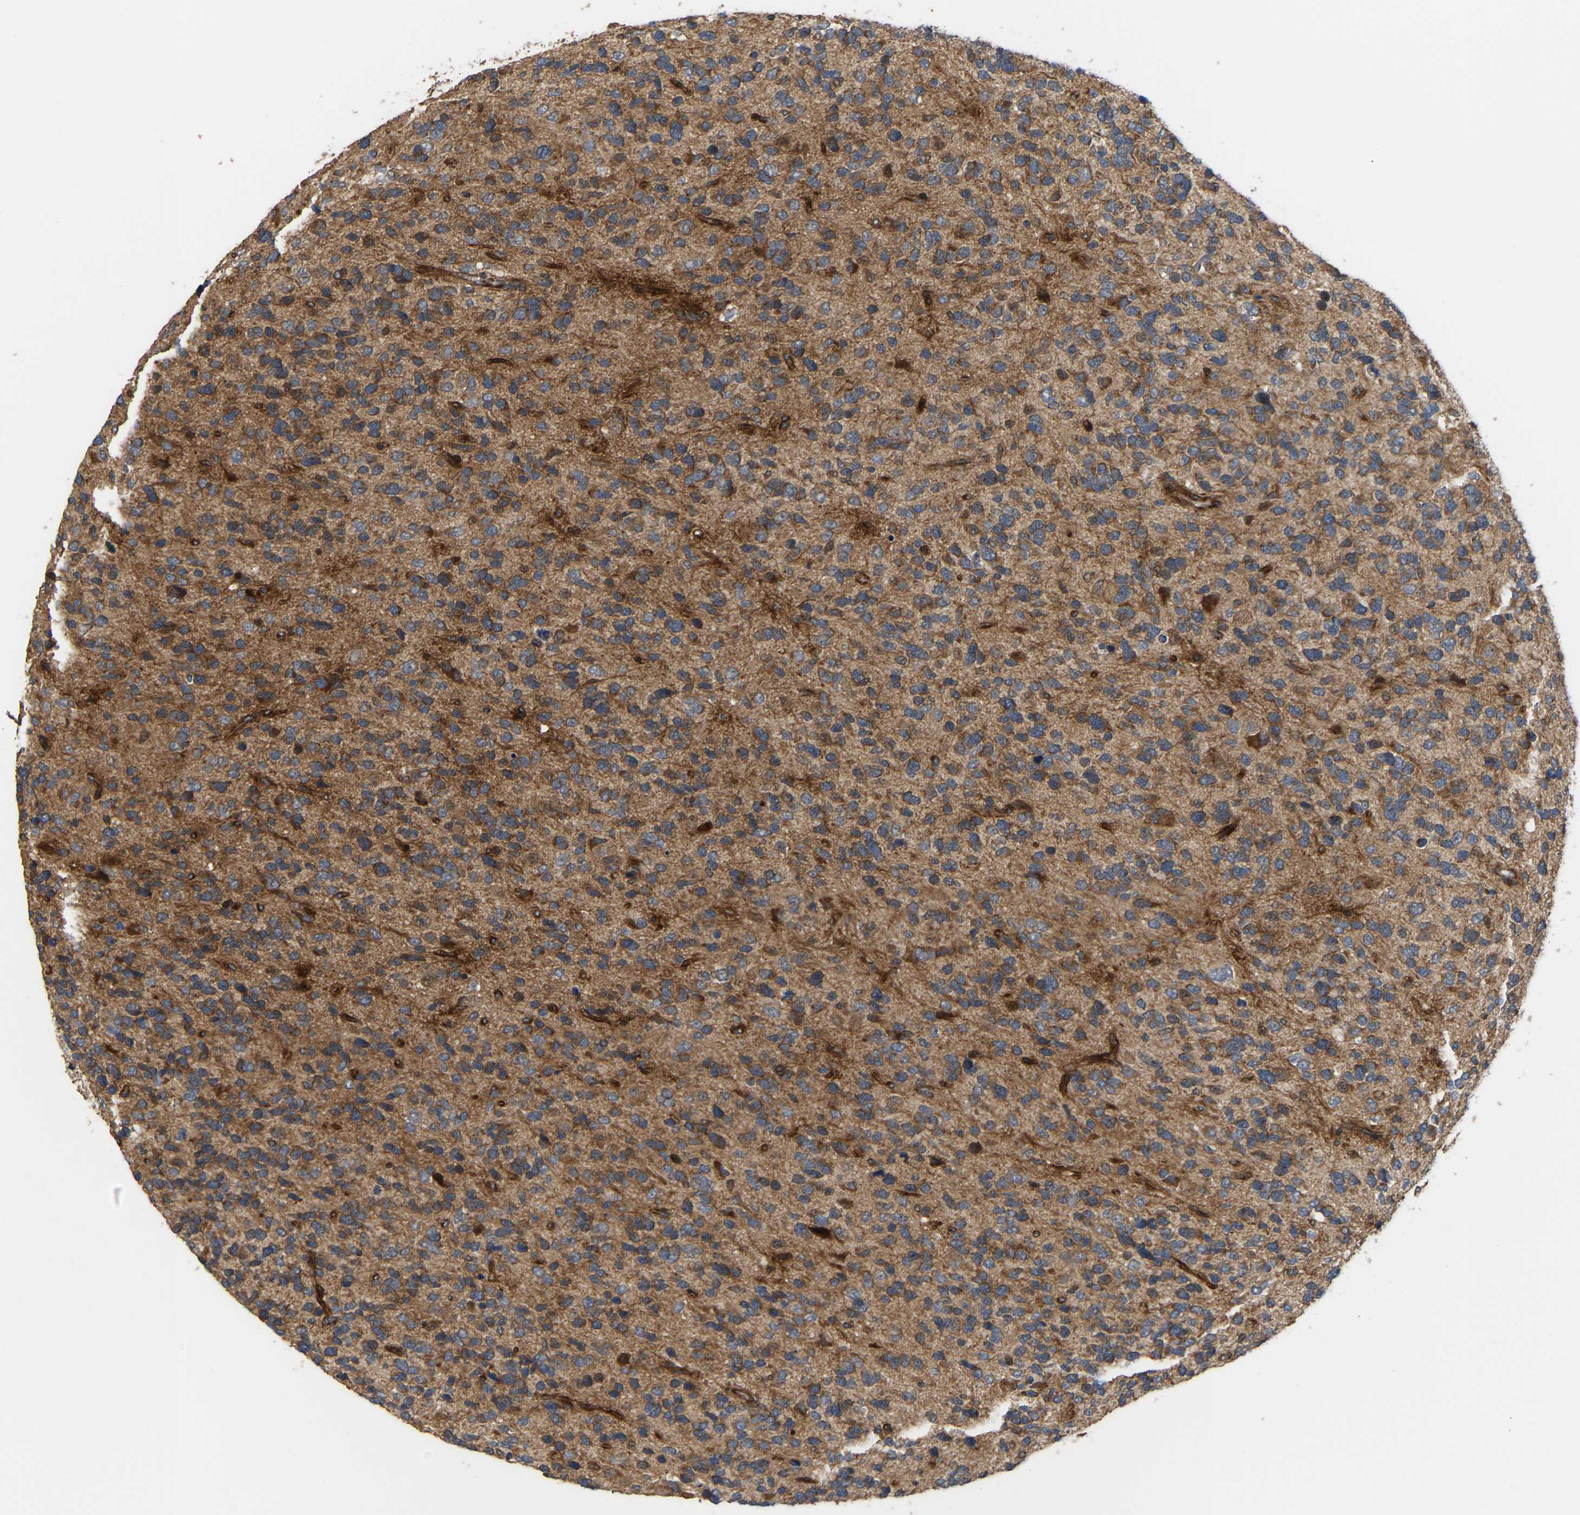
{"staining": {"intensity": "moderate", "quantity": ">75%", "location": "cytoplasmic/membranous"}, "tissue": "glioma", "cell_type": "Tumor cells", "image_type": "cancer", "snomed": [{"axis": "morphology", "description": "Glioma, malignant, High grade"}, {"axis": "topography", "description": "Brain"}], "caption": "Immunohistochemical staining of human glioma displays moderate cytoplasmic/membranous protein expression in about >75% of tumor cells.", "gene": "STAU1", "patient": {"sex": "female", "age": 58}}